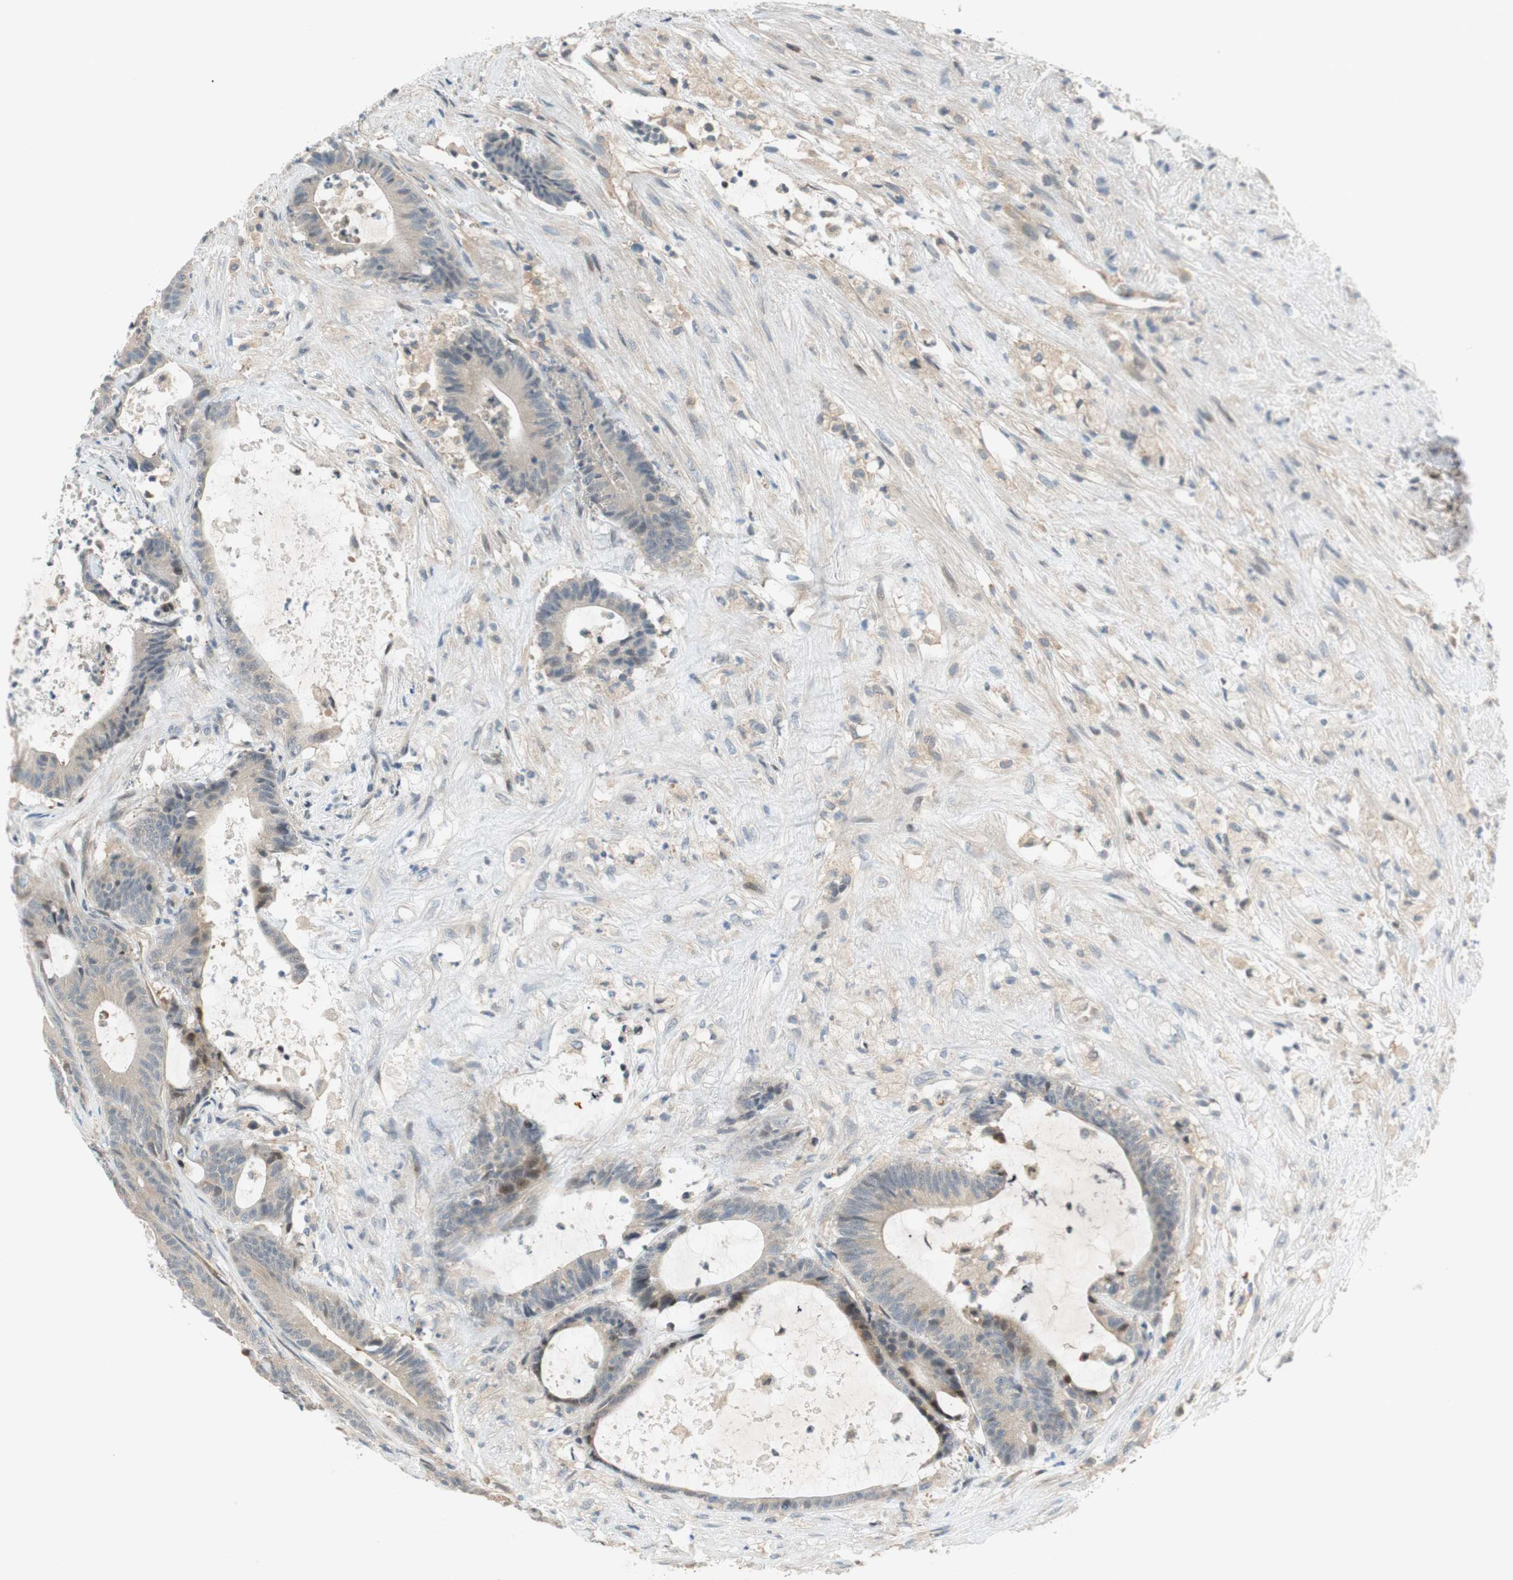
{"staining": {"intensity": "weak", "quantity": "<25%", "location": "cytoplasmic/membranous"}, "tissue": "colorectal cancer", "cell_type": "Tumor cells", "image_type": "cancer", "snomed": [{"axis": "morphology", "description": "Adenocarcinoma, NOS"}, {"axis": "topography", "description": "Colon"}], "caption": "Tumor cells show no significant protein staining in colorectal cancer.", "gene": "GATD1", "patient": {"sex": "female", "age": 84}}